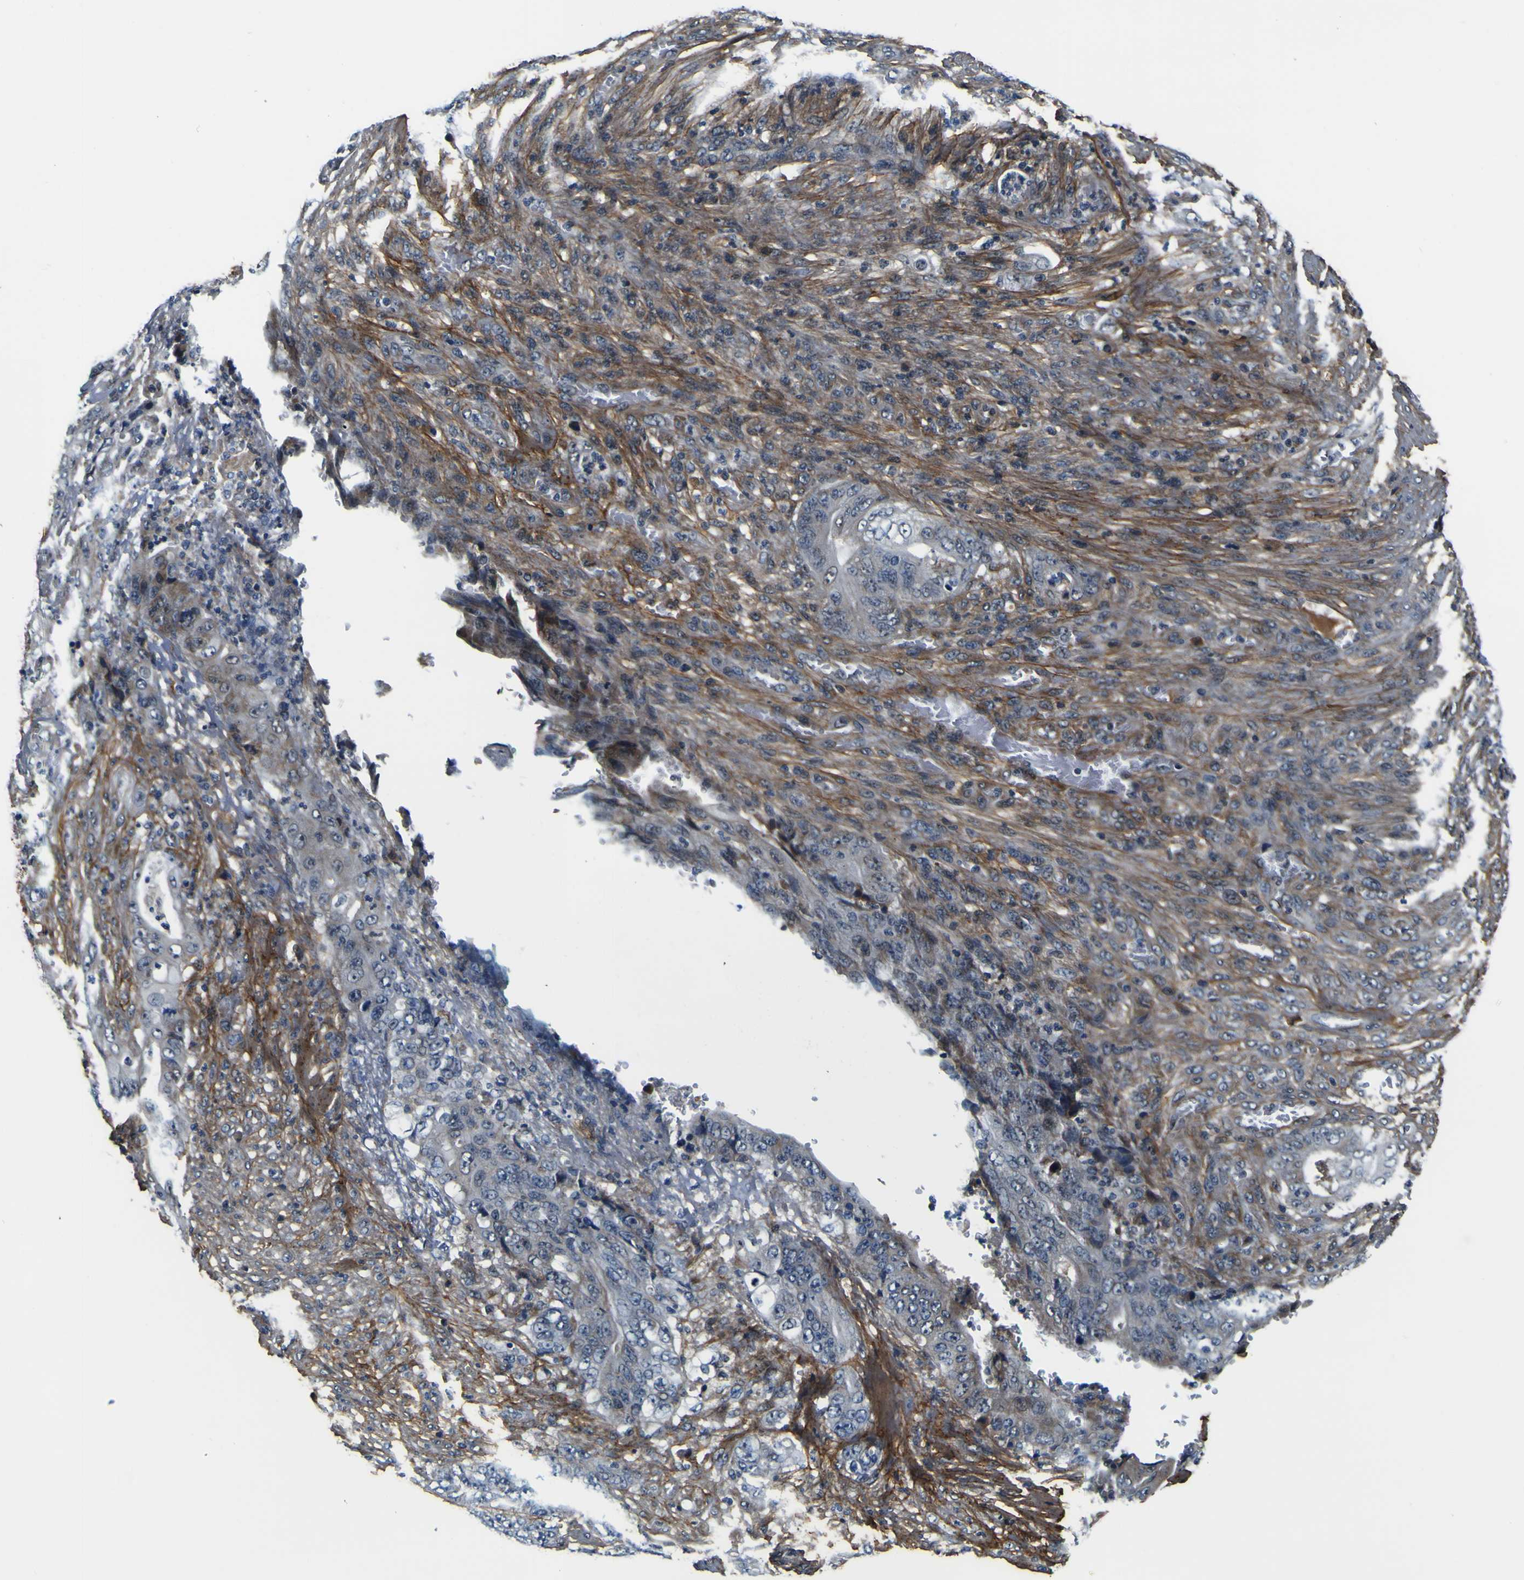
{"staining": {"intensity": "negative", "quantity": "none", "location": "none"}, "tissue": "stomach cancer", "cell_type": "Tumor cells", "image_type": "cancer", "snomed": [{"axis": "morphology", "description": "Adenocarcinoma, NOS"}, {"axis": "topography", "description": "Stomach"}], "caption": "A high-resolution histopathology image shows immunohistochemistry (IHC) staining of stomach adenocarcinoma, which exhibits no significant expression in tumor cells. Brightfield microscopy of immunohistochemistry (IHC) stained with DAB (3,3'-diaminobenzidine) (brown) and hematoxylin (blue), captured at high magnification.", "gene": "POSTN", "patient": {"sex": "female", "age": 73}}